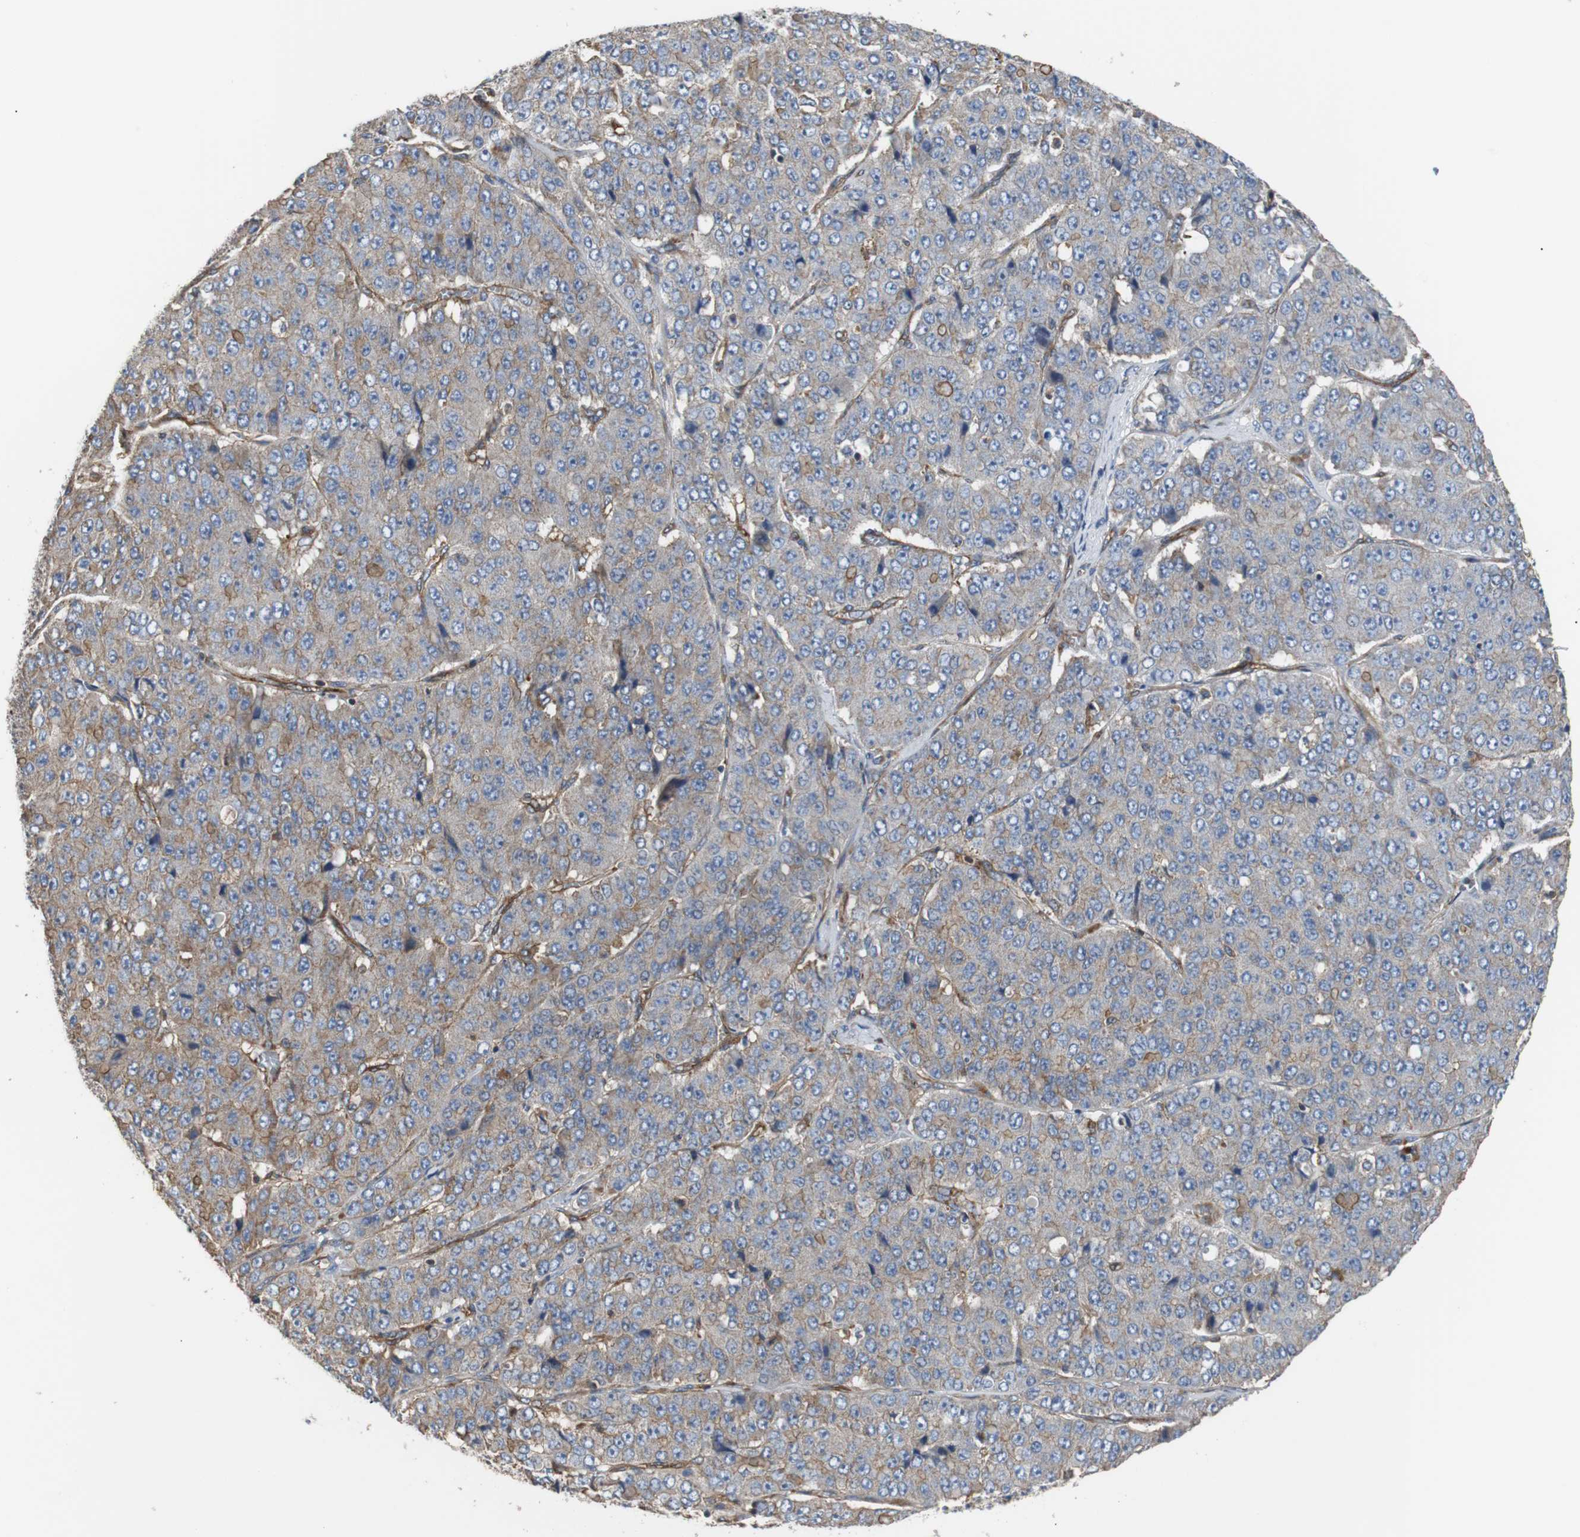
{"staining": {"intensity": "moderate", "quantity": ">75%", "location": "cytoplasmic/membranous"}, "tissue": "pancreatic cancer", "cell_type": "Tumor cells", "image_type": "cancer", "snomed": [{"axis": "morphology", "description": "Adenocarcinoma, NOS"}, {"axis": "topography", "description": "Pancreas"}], "caption": "Human pancreatic adenocarcinoma stained with a protein marker demonstrates moderate staining in tumor cells.", "gene": "PLCG2", "patient": {"sex": "male", "age": 50}}